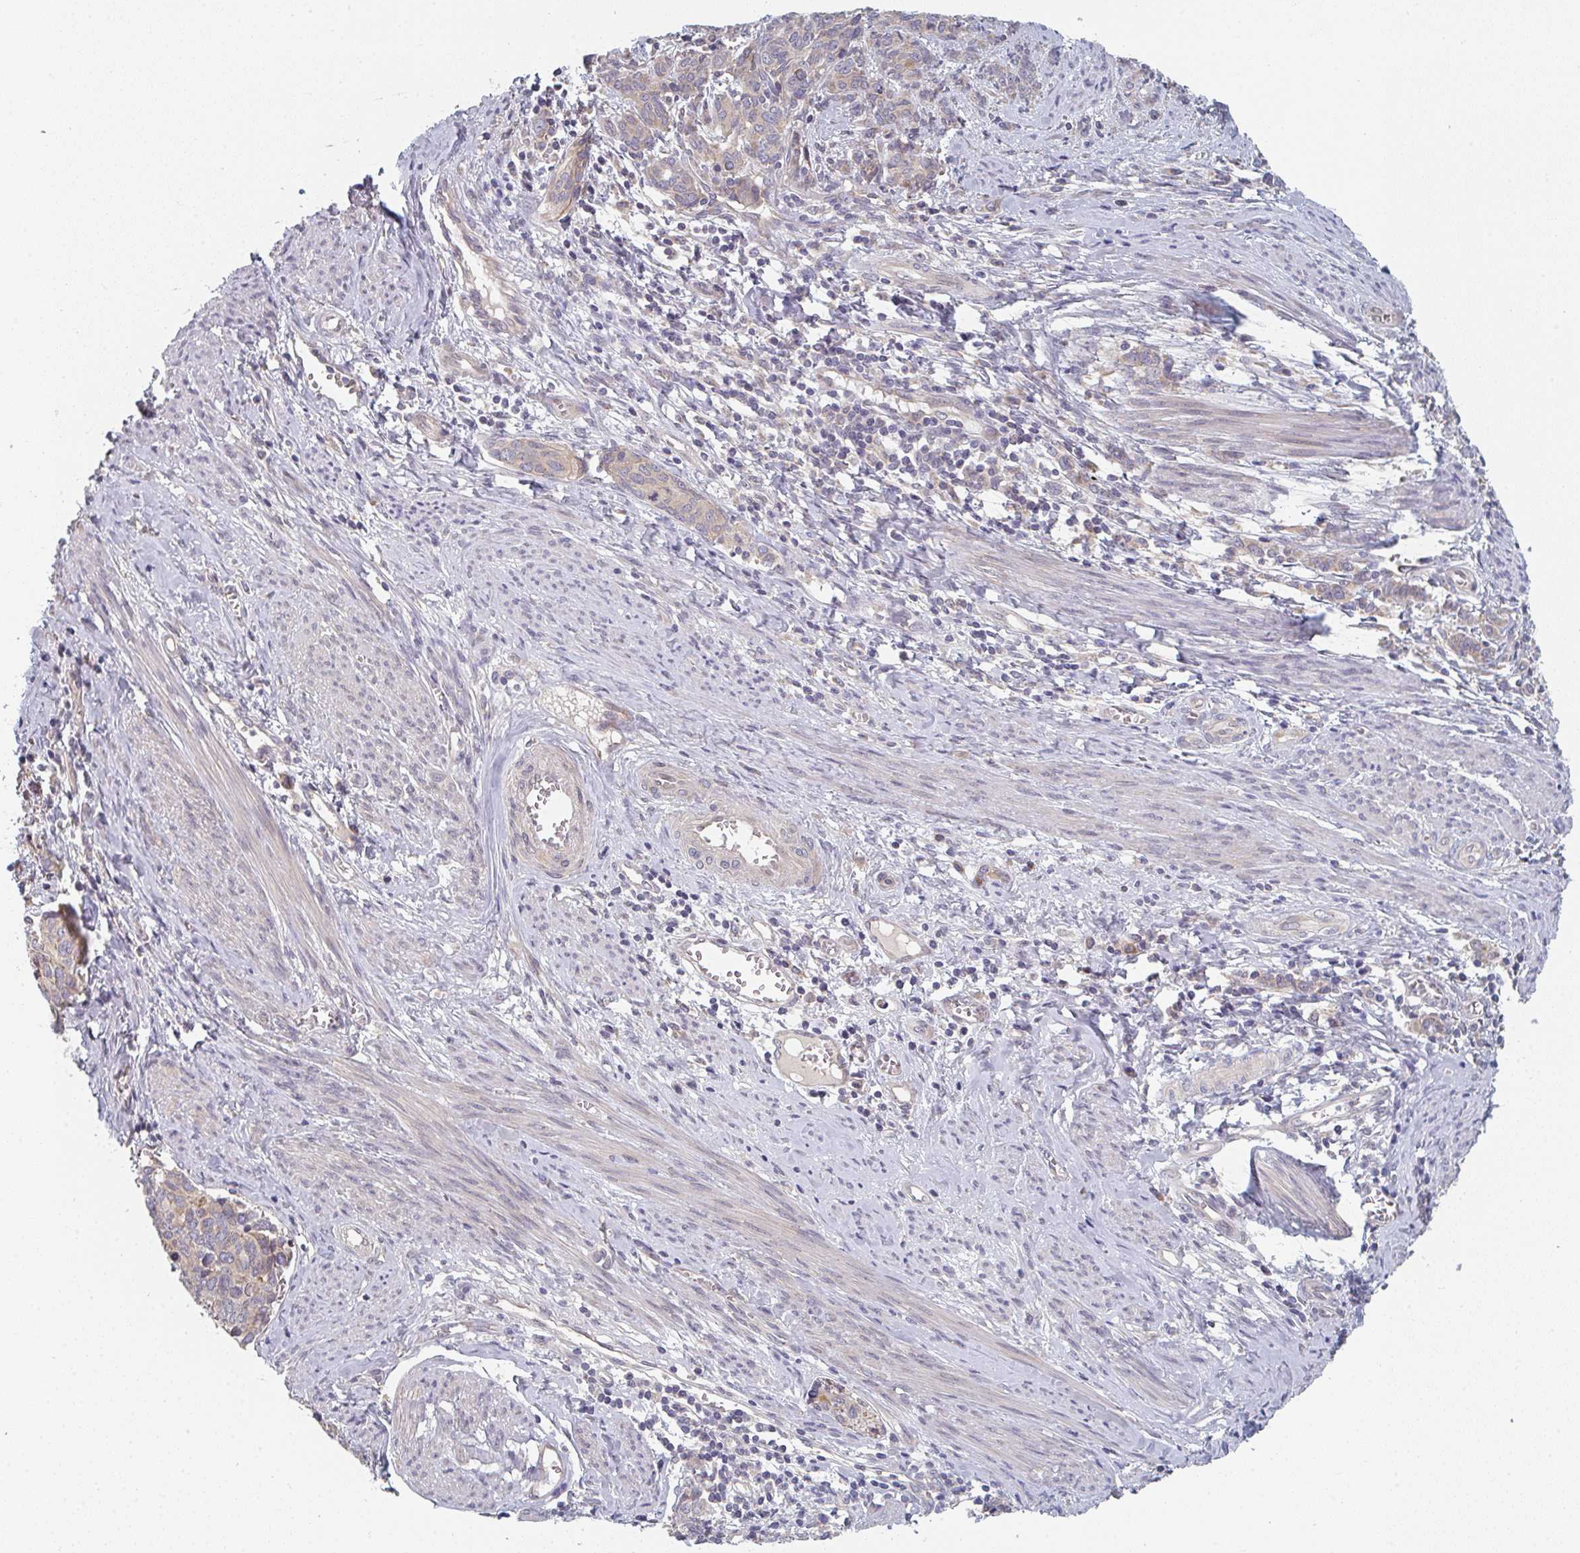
{"staining": {"intensity": "negative", "quantity": "none", "location": "none"}, "tissue": "cervical cancer", "cell_type": "Tumor cells", "image_type": "cancer", "snomed": [{"axis": "morphology", "description": "Squamous cell carcinoma, NOS"}, {"axis": "topography", "description": "Cervix"}], "caption": "Cervical squamous cell carcinoma was stained to show a protein in brown. There is no significant expression in tumor cells. Nuclei are stained in blue.", "gene": "ELOVL1", "patient": {"sex": "female", "age": 60}}